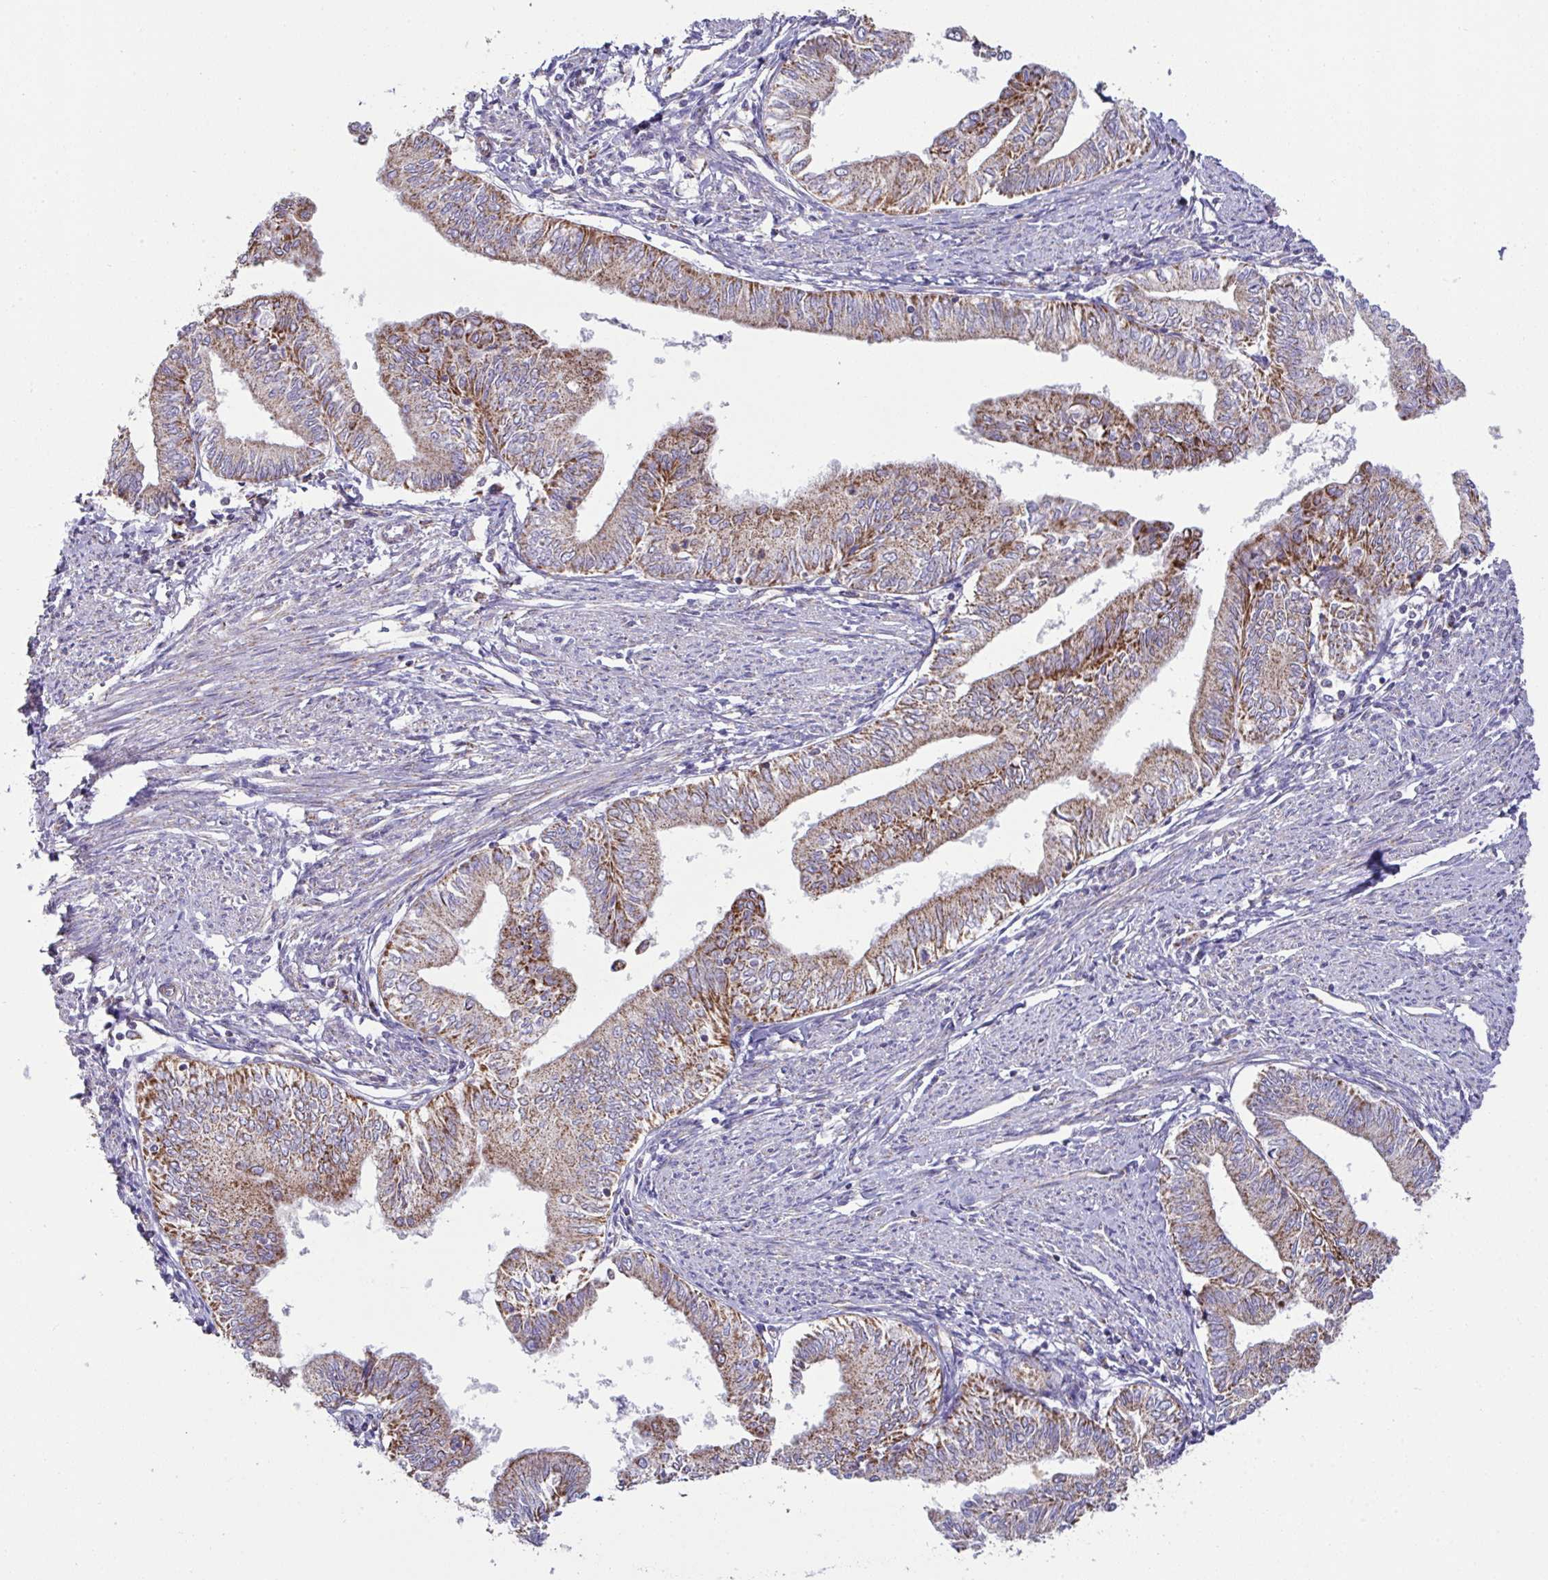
{"staining": {"intensity": "moderate", "quantity": ">75%", "location": "cytoplasmic/membranous"}, "tissue": "endometrial cancer", "cell_type": "Tumor cells", "image_type": "cancer", "snomed": [{"axis": "morphology", "description": "Adenocarcinoma, NOS"}, {"axis": "topography", "description": "Endometrium"}], "caption": "This image reveals endometrial cancer stained with IHC to label a protein in brown. The cytoplasmic/membranous of tumor cells show moderate positivity for the protein. Nuclei are counter-stained blue.", "gene": "DOK7", "patient": {"sex": "female", "age": 66}}